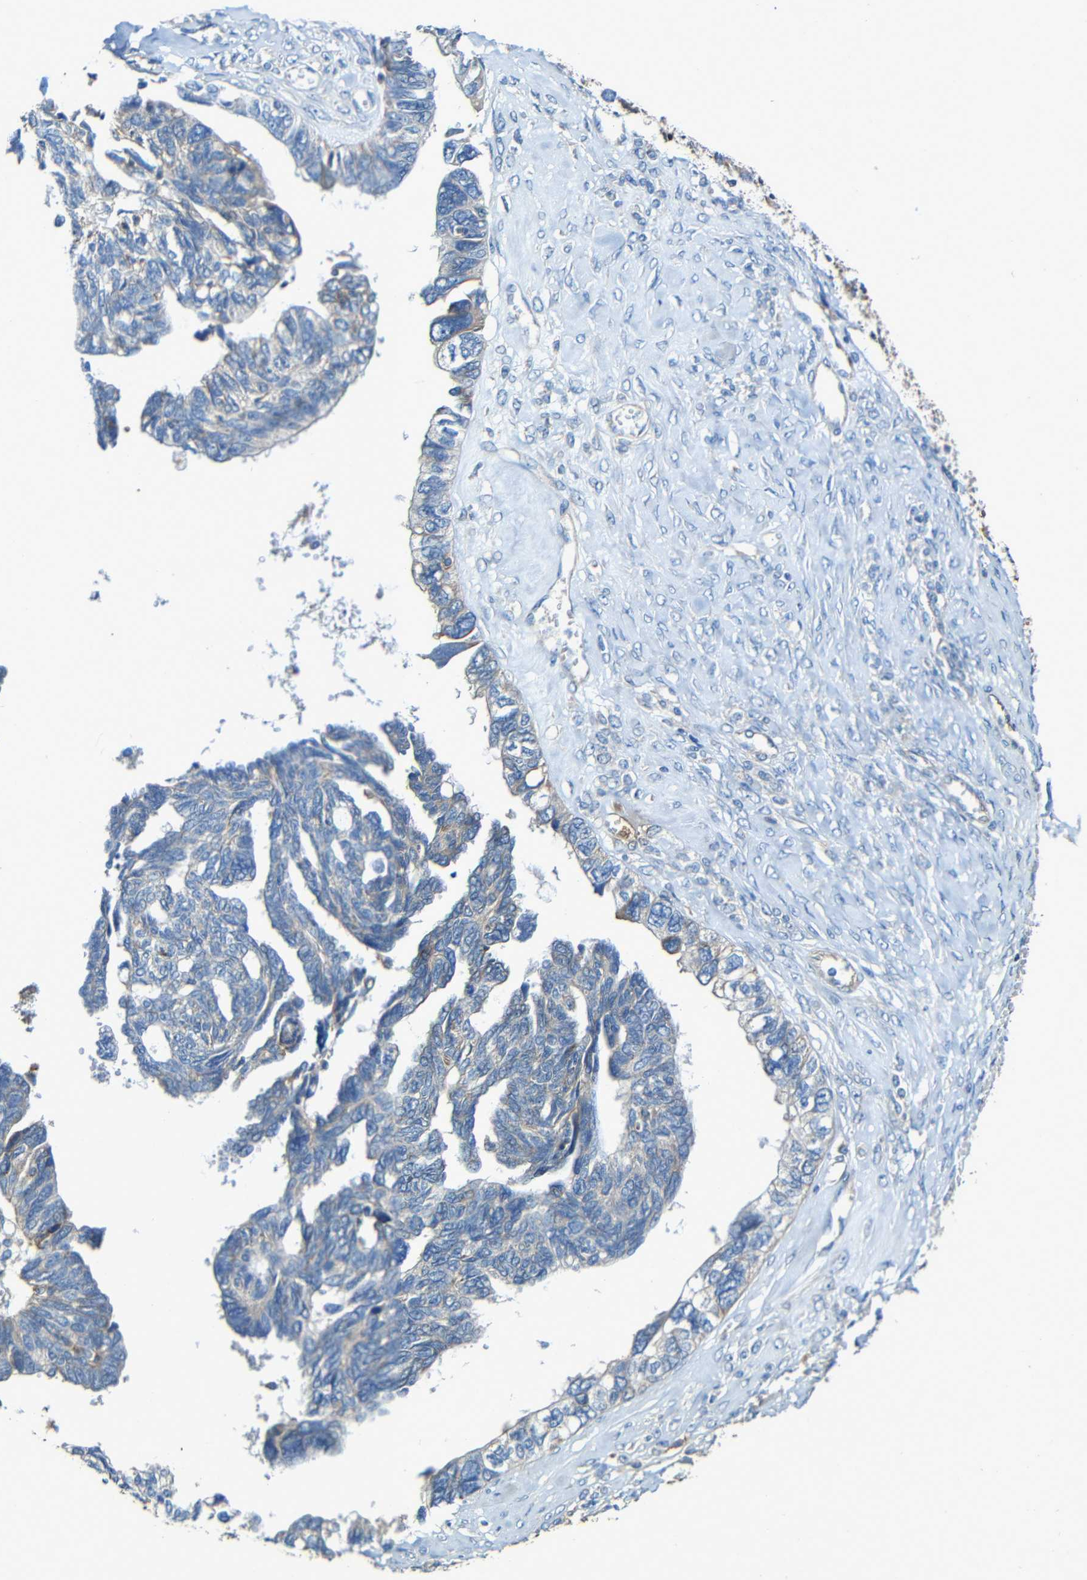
{"staining": {"intensity": "negative", "quantity": "none", "location": "none"}, "tissue": "ovarian cancer", "cell_type": "Tumor cells", "image_type": "cancer", "snomed": [{"axis": "morphology", "description": "Cystadenocarcinoma, serous, NOS"}, {"axis": "topography", "description": "Ovary"}], "caption": "The histopathology image reveals no staining of tumor cells in ovarian serous cystadenocarcinoma.", "gene": "RHOT2", "patient": {"sex": "female", "age": 79}}